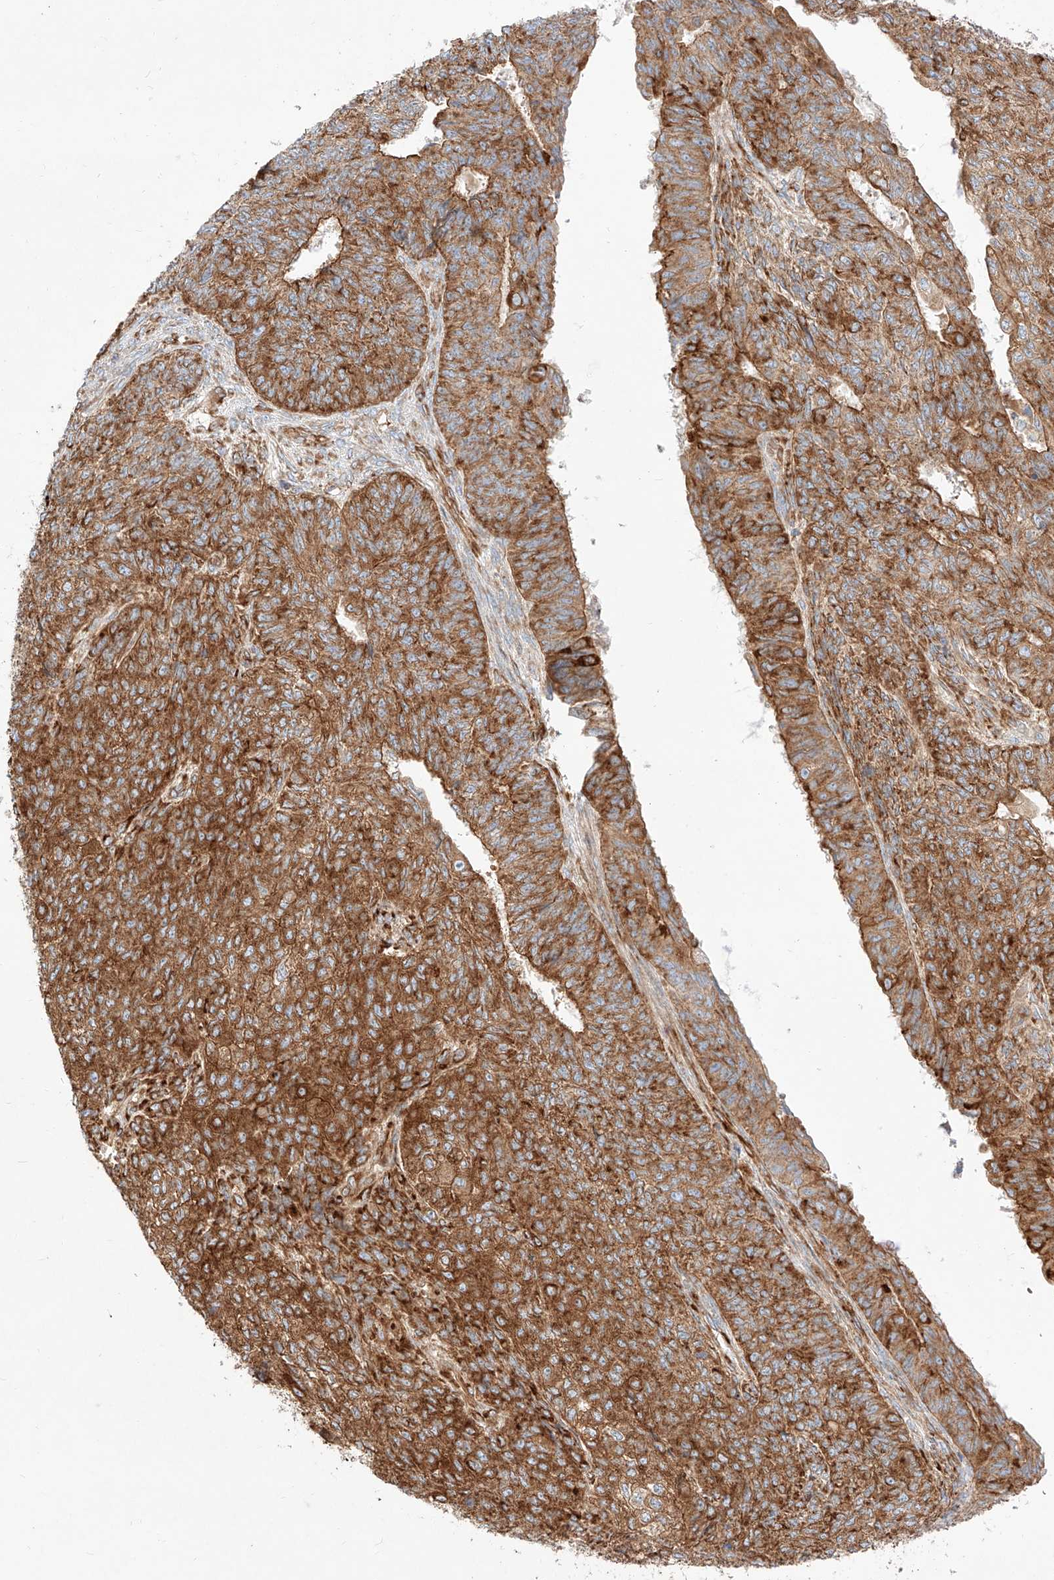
{"staining": {"intensity": "strong", "quantity": ">75%", "location": "cytoplasmic/membranous"}, "tissue": "endometrial cancer", "cell_type": "Tumor cells", "image_type": "cancer", "snomed": [{"axis": "morphology", "description": "Adenocarcinoma, NOS"}, {"axis": "topography", "description": "Endometrium"}], "caption": "Immunohistochemical staining of adenocarcinoma (endometrial) displays high levels of strong cytoplasmic/membranous protein staining in about >75% of tumor cells.", "gene": "CSGALNACT2", "patient": {"sex": "female", "age": 32}}